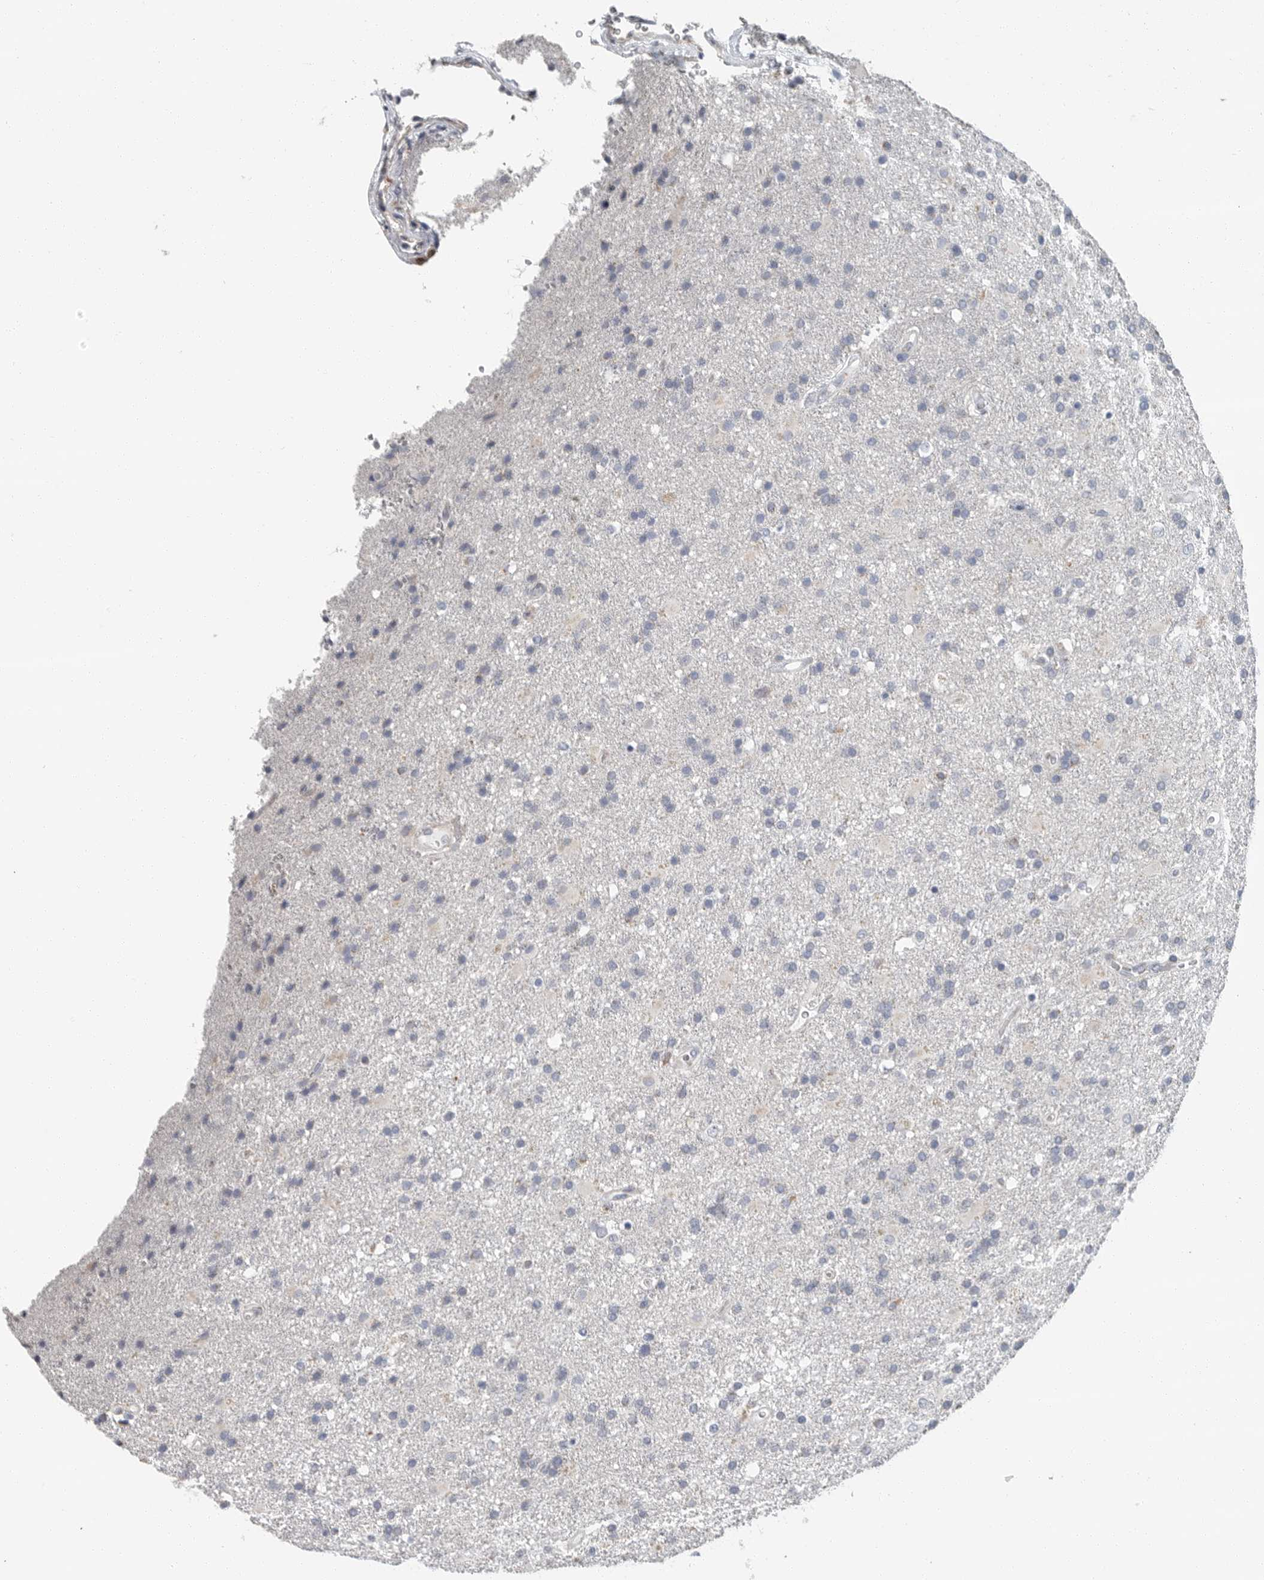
{"staining": {"intensity": "negative", "quantity": "none", "location": "none"}, "tissue": "glioma", "cell_type": "Tumor cells", "image_type": "cancer", "snomed": [{"axis": "morphology", "description": "Glioma, malignant, High grade"}, {"axis": "topography", "description": "Brain"}], "caption": "Immunohistochemistry of human glioma displays no expression in tumor cells. (Immunohistochemistry, brightfield microscopy, high magnification).", "gene": "PLN", "patient": {"sex": "male", "age": 72}}